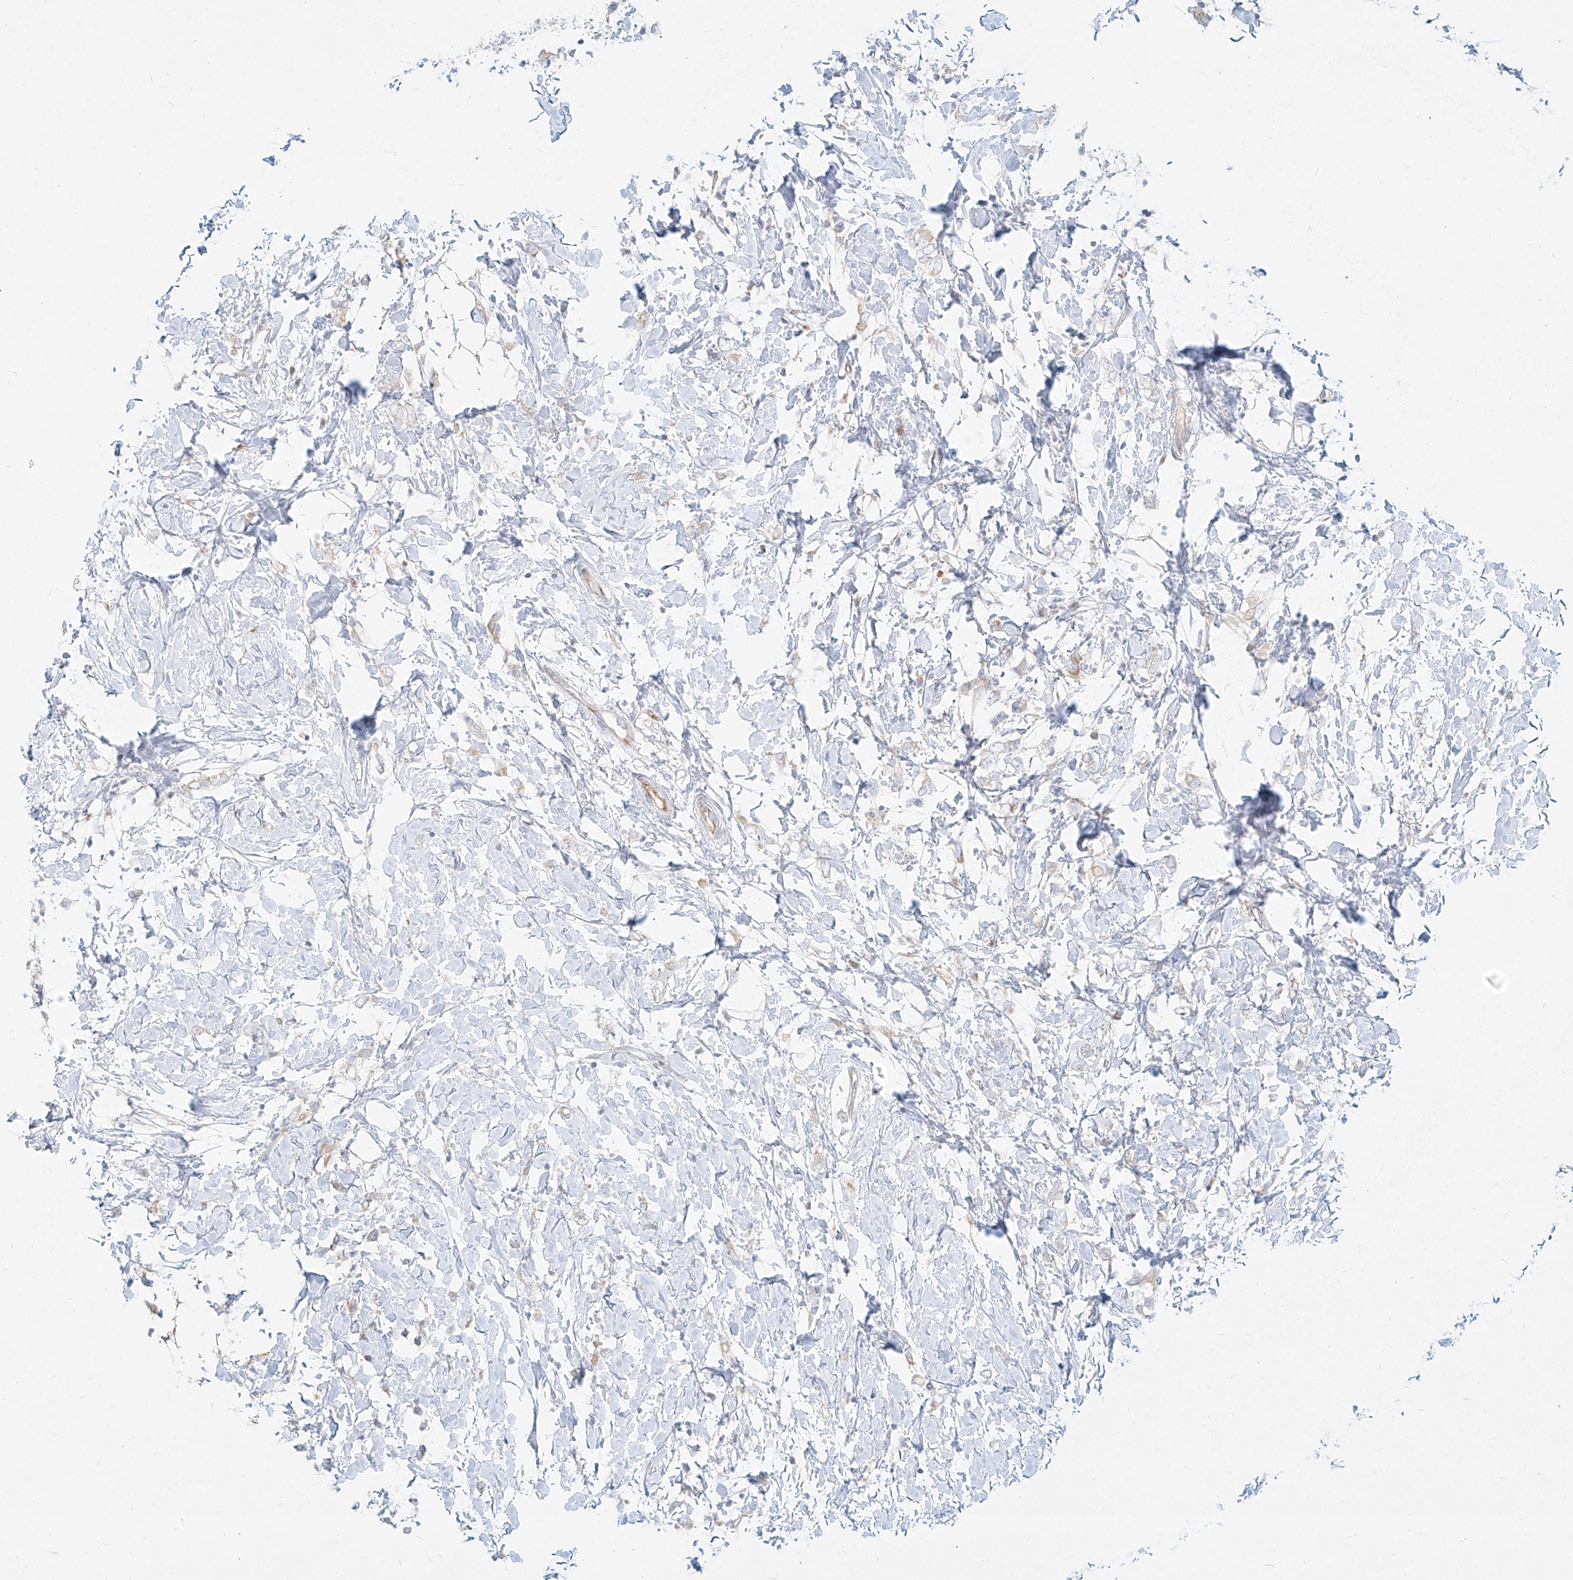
{"staining": {"intensity": "negative", "quantity": "none", "location": "none"}, "tissue": "breast cancer", "cell_type": "Tumor cells", "image_type": "cancer", "snomed": [{"axis": "morphology", "description": "Normal tissue, NOS"}, {"axis": "morphology", "description": "Lobular carcinoma"}, {"axis": "topography", "description": "Breast"}], "caption": "This is an IHC histopathology image of human lobular carcinoma (breast). There is no positivity in tumor cells.", "gene": "MTX2", "patient": {"sex": "female", "age": 47}}